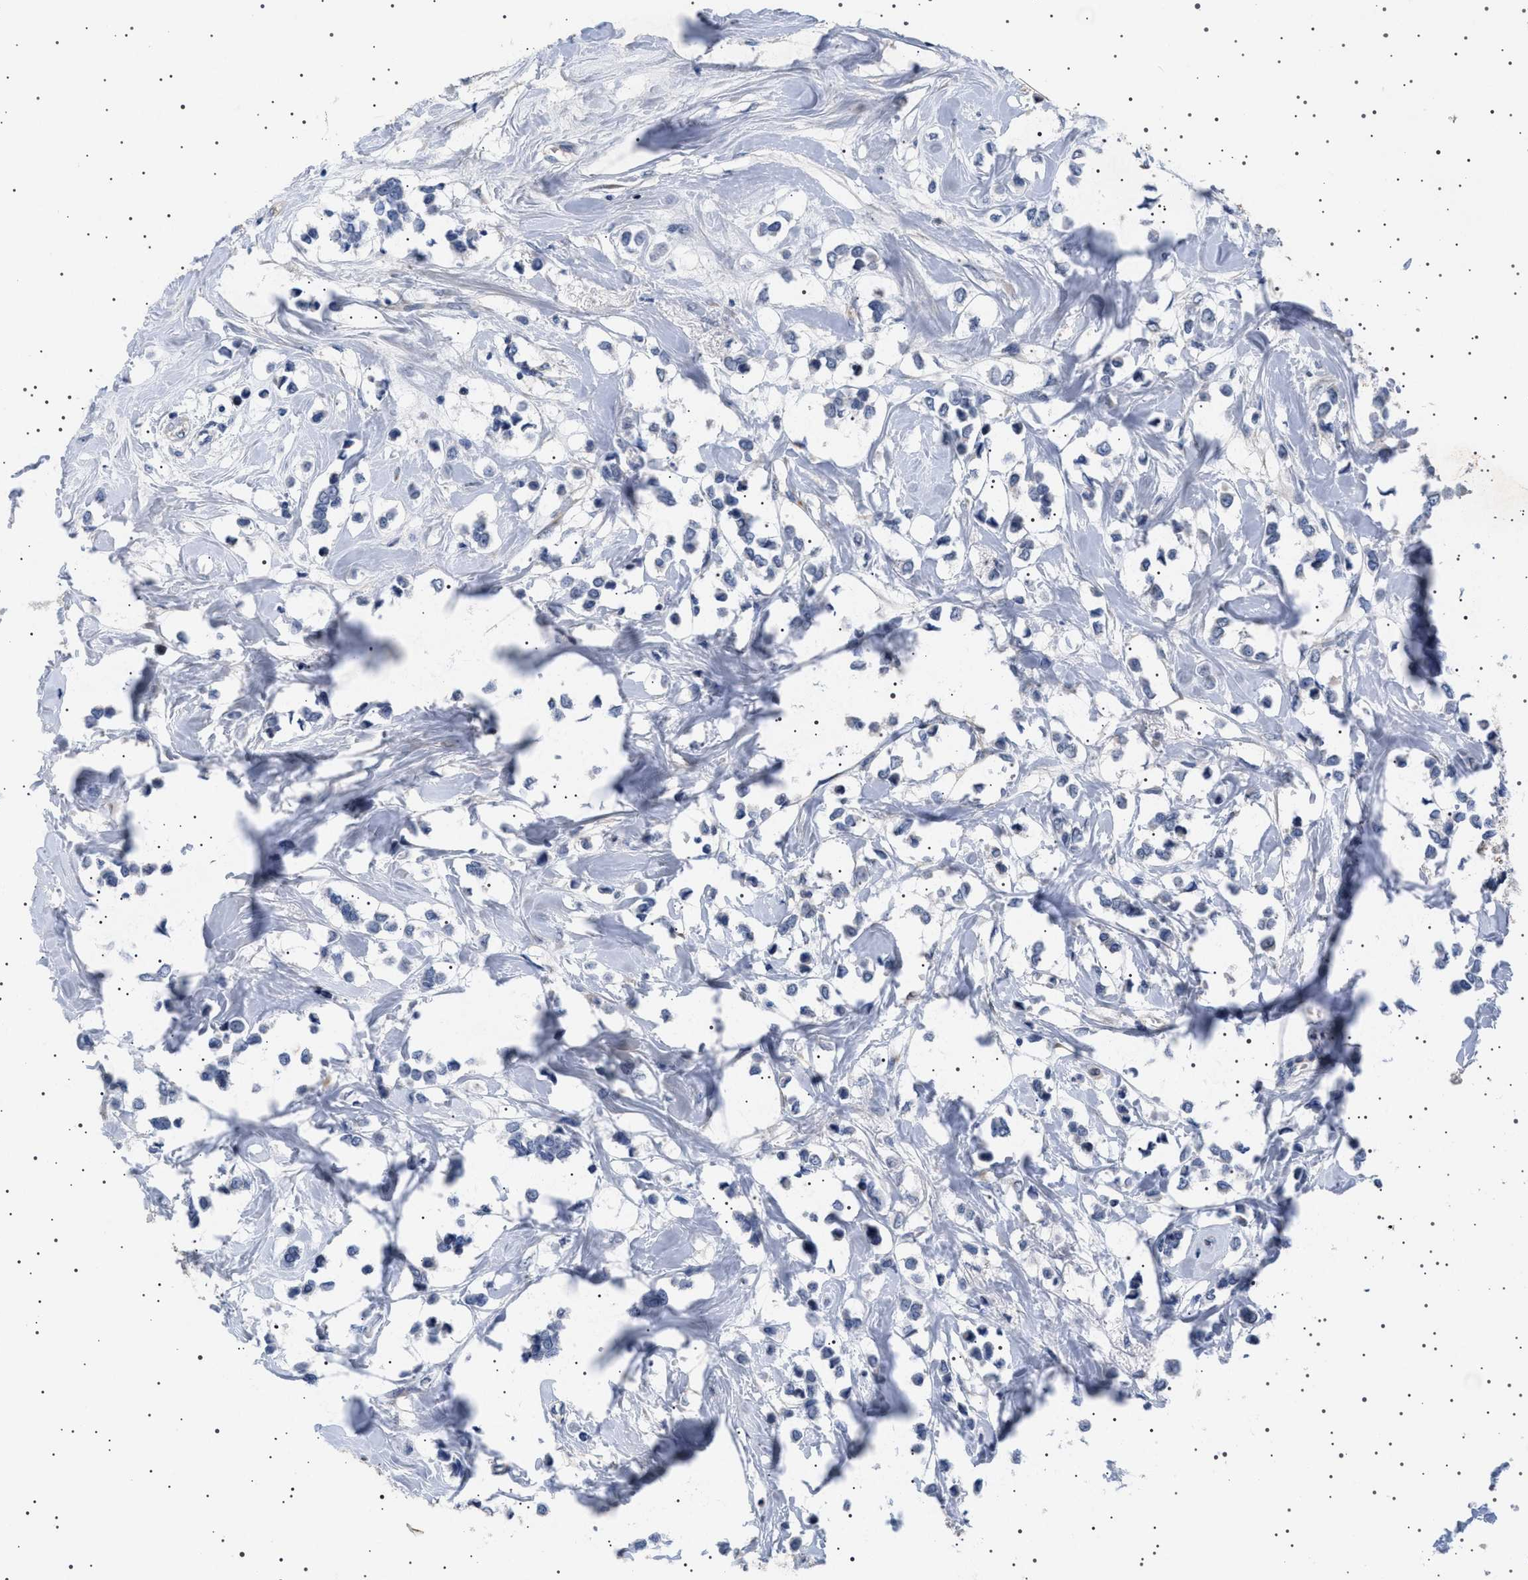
{"staining": {"intensity": "negative", "quantity": "none", "location": "none"}, "tissue": "breast cancer", "cell_type": "Tumor cells", "image_type": "cancer", "snomed": [{"axis": "morphology", "description": "Lobular carcinoma"}, {"axis": "topography", "description": "Breast"}], "caption": "An immunohistochemistry photomicrograph of breast lobular carcinoma is shown. There is no staining in tumor cells of breast lobular carcinoma. (DAB IHC with hematoxylin counter stain).", "gene": "HTR1A", "patient": {"sex": "female", "age": 51}}